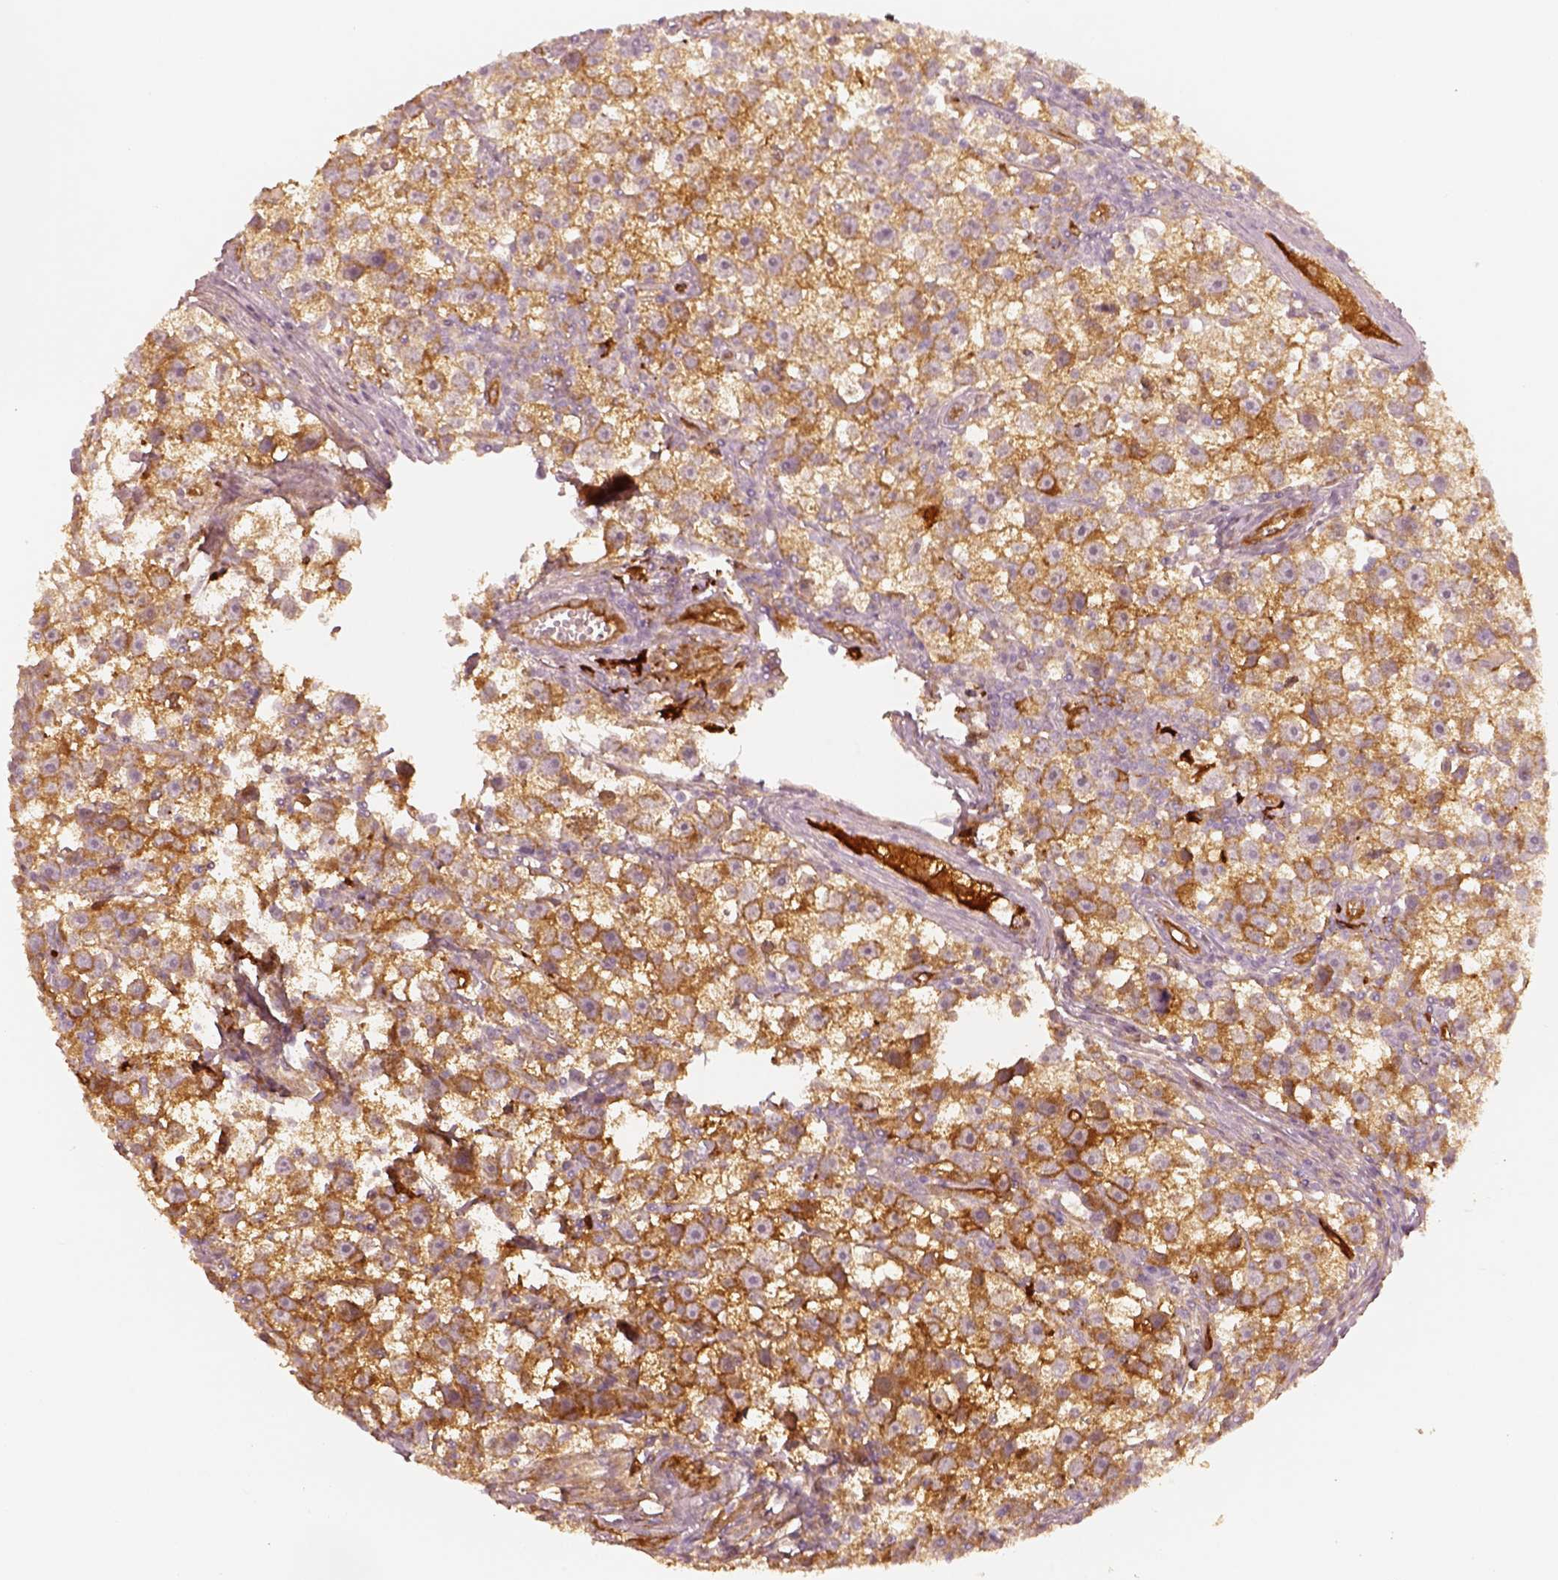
{"staining": {"intensity": "negative", "quantity": "none", "location": "none"}, "tissue": "testis cancer", "cell_type": "Tumor cells", "image_type": "cancer", "snomed": [{"axis": "morphology", "description": "Seminoma, NOS"}, {"axis": "topography", "description": "Testis"}], "caption": "Tumor cells are negative for brown protein staining in testis cancer.", "gene": "FSCN1", "patient": {"sex": "male", "age": 30}}